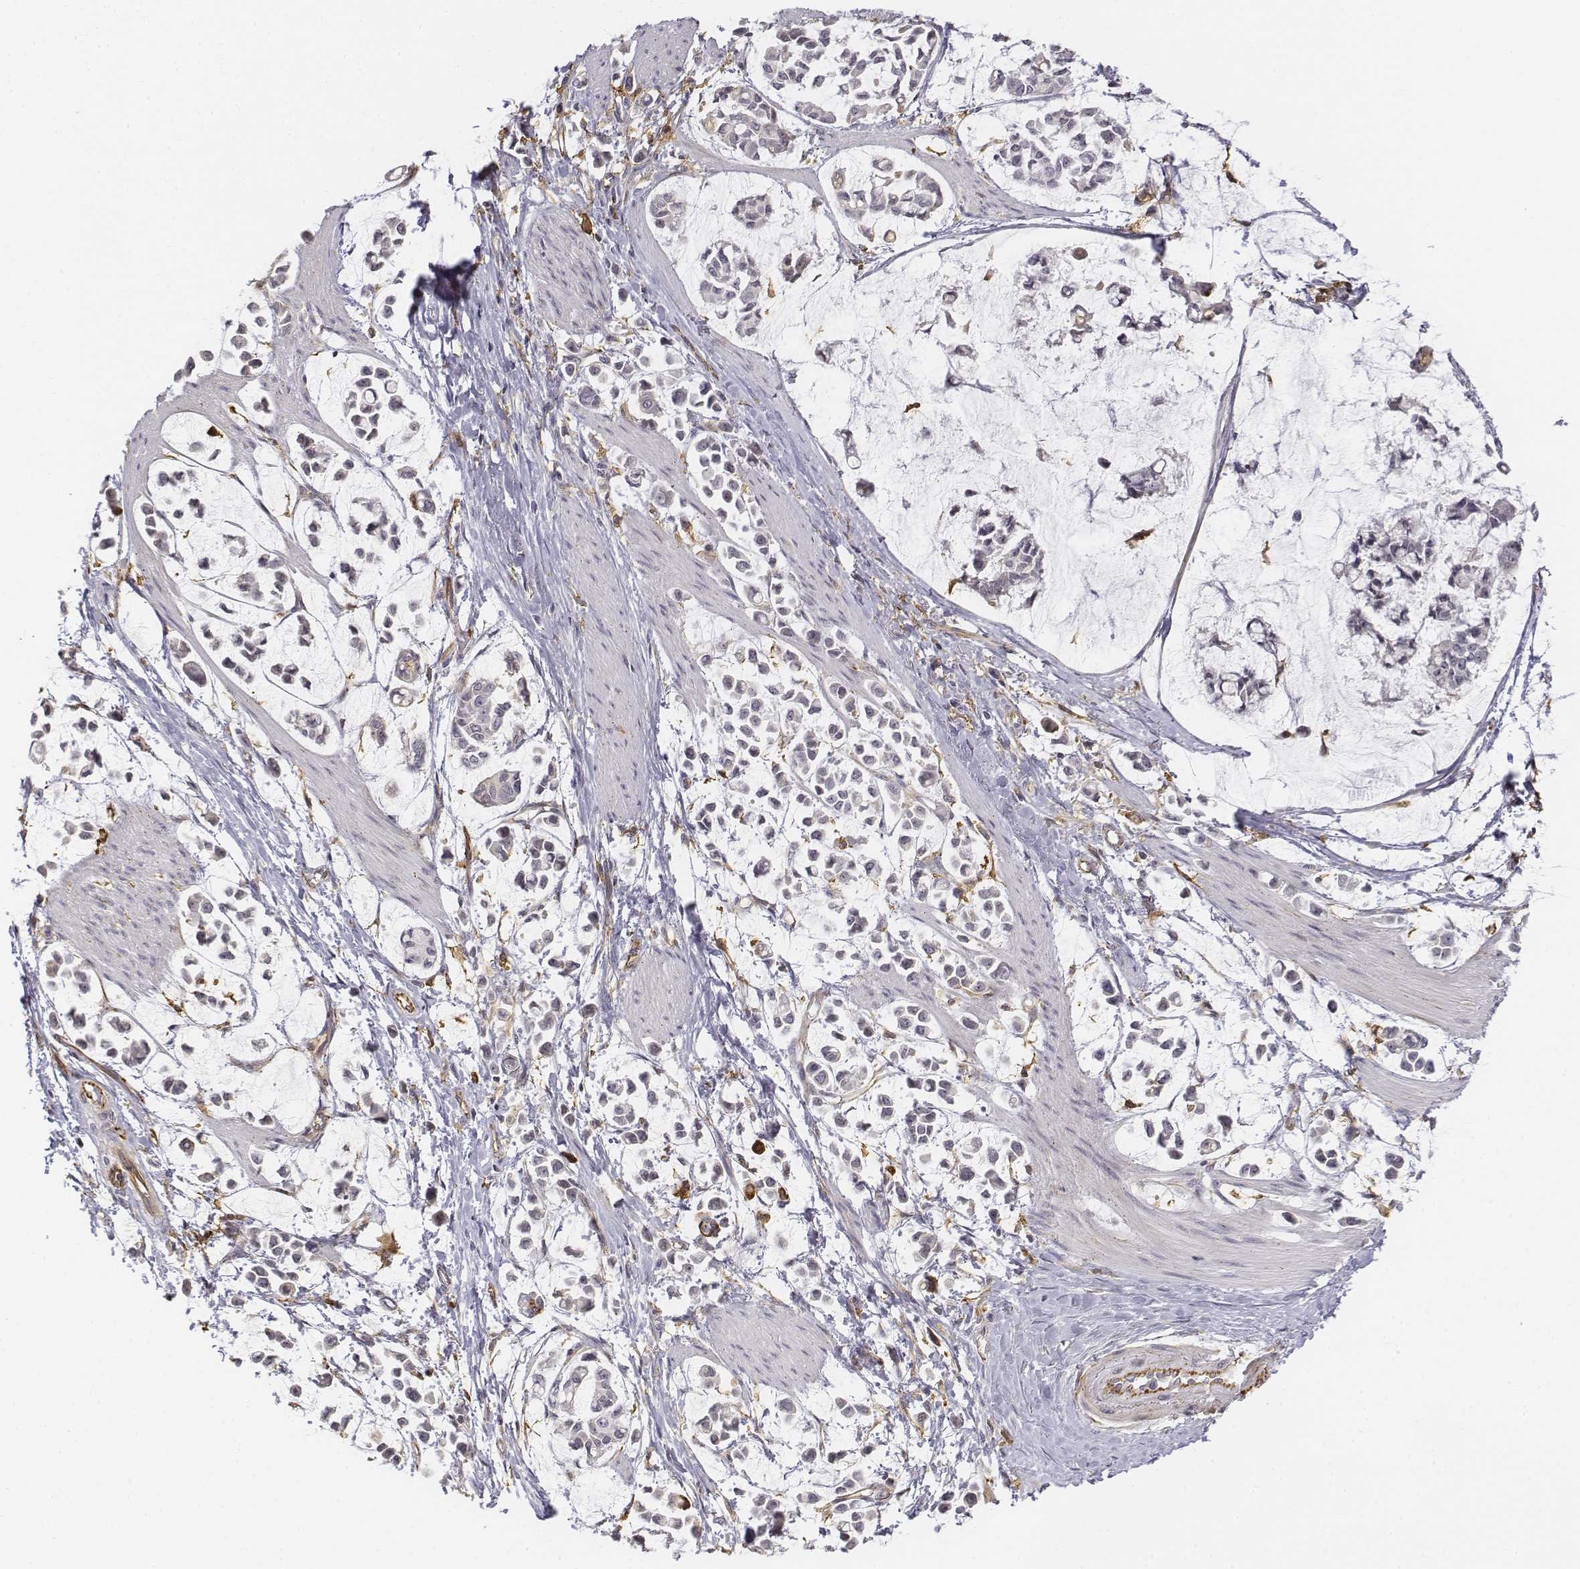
{"staining": {"intensity": "negative", "quantity": "none", "location": "none"}, "tissue": "stomach cancer", "cell_type": "Tumor cells", "image_type": "cancer", "snomed": [{"axis": "morphology", "description": "Adenocarcinoma, NOS"}, {"axis": "topography", "description": "Stomach"}], "caption": "Human stomach cancer stained for a protein using IHC reveals no positivity in tumor cells.", "gene": "CD14", "patient": {"sex": "male", "age": 82}}